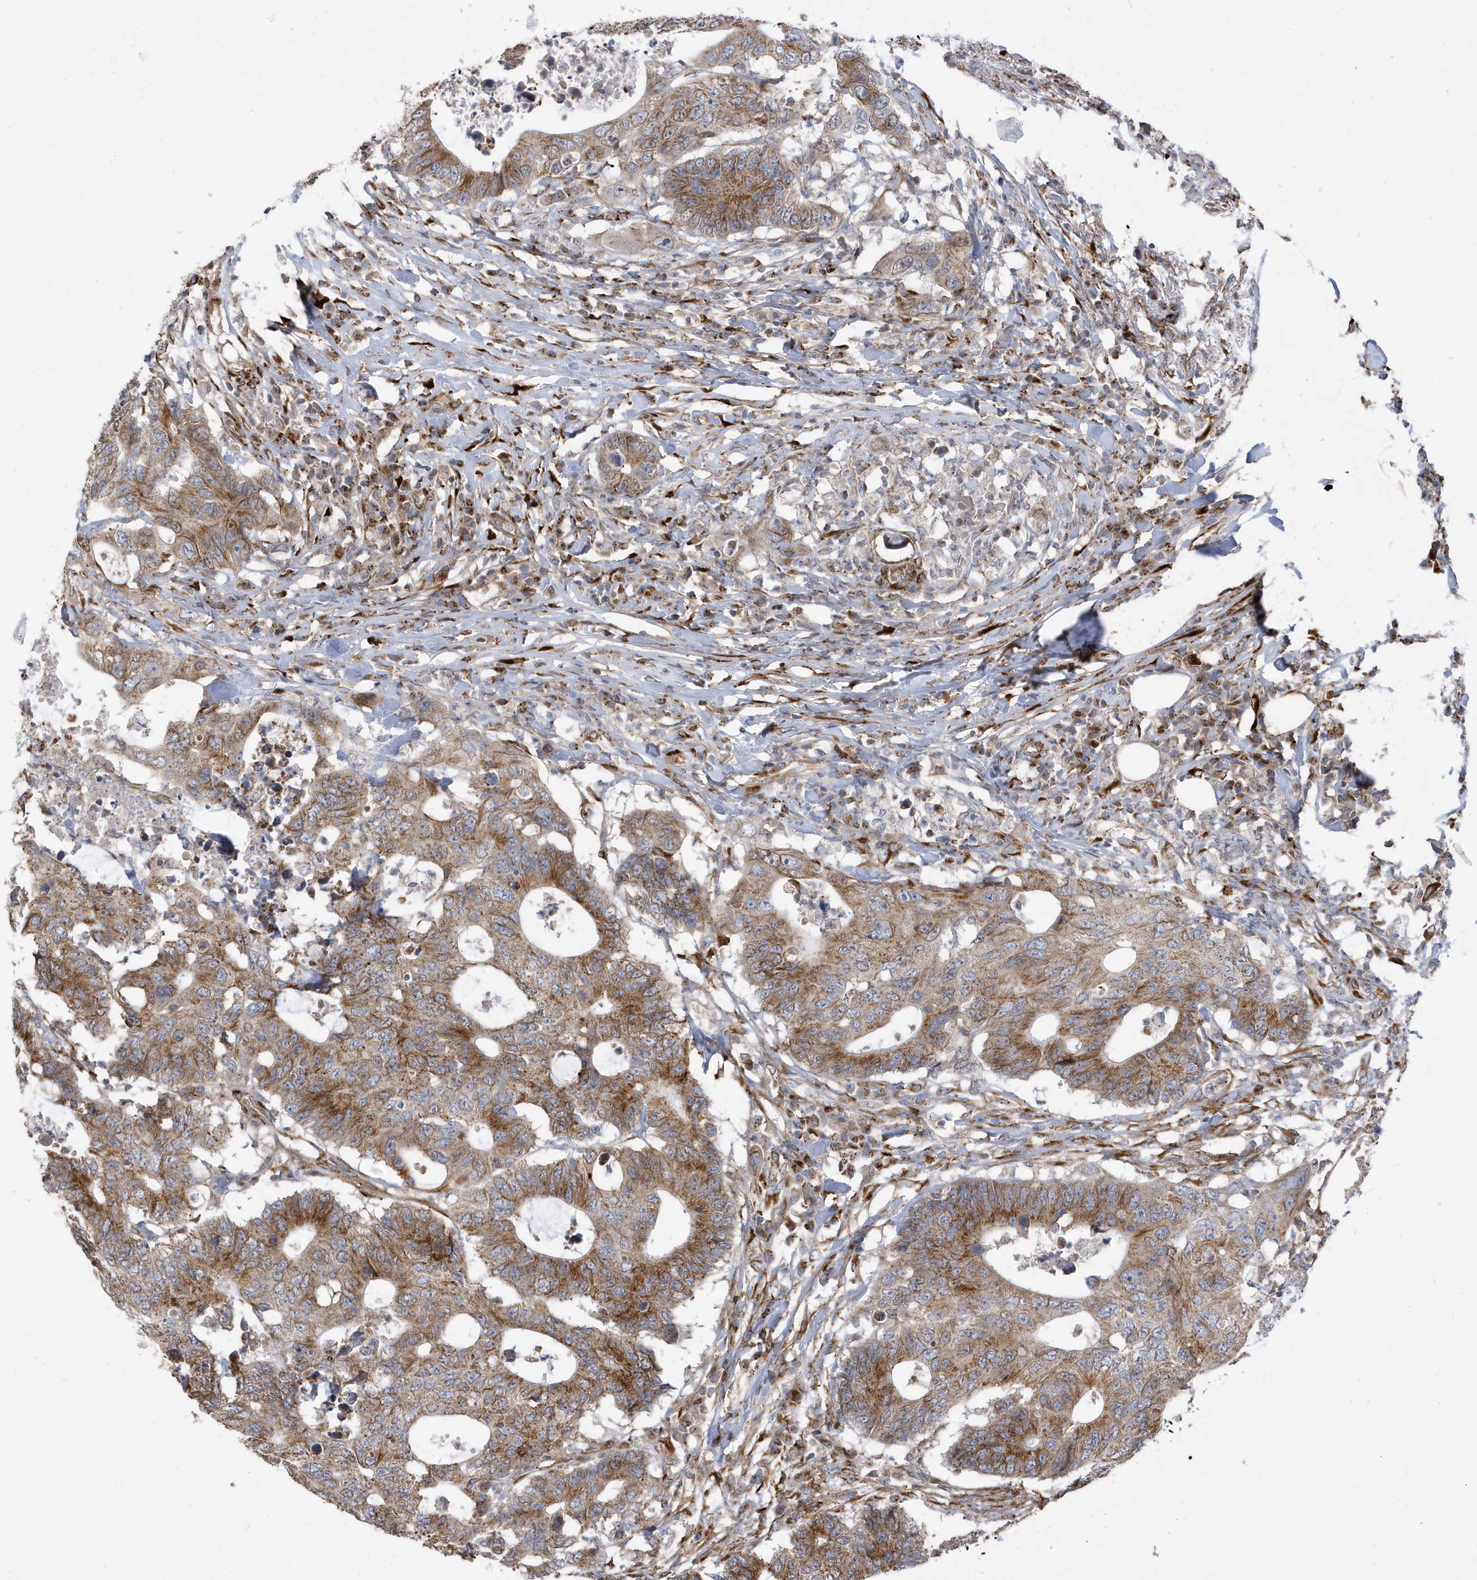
{"staining": {"intensity": "moderate", "quantity": ">75%", "location": "cytoplasmic/membranous"}, "tissue": "colorectal cancer", "cell_type": "Tumor cells", "image_type": "cancer", "snomed": [{"axis": "morphology", "description": "Adenocarcinoma, NOS"}, {"axis": "topography", "description": "Colon"}], "caption": "Immunohistochemistry staining of colorectal cancer, which exhibits medium levels of moderate cytoplasmic/membranous positivity in about >75% of tumor cells indicating moderate cytoplasmic/membranous protein staining. The staining was performed using DAB (3,3'-diaminobenzidine) (brown) for protein detection and nuclei were counterstained in hematoxylin (blue).", "gene": "HRH4", "patient": {"sex": "male", "age": 71}}